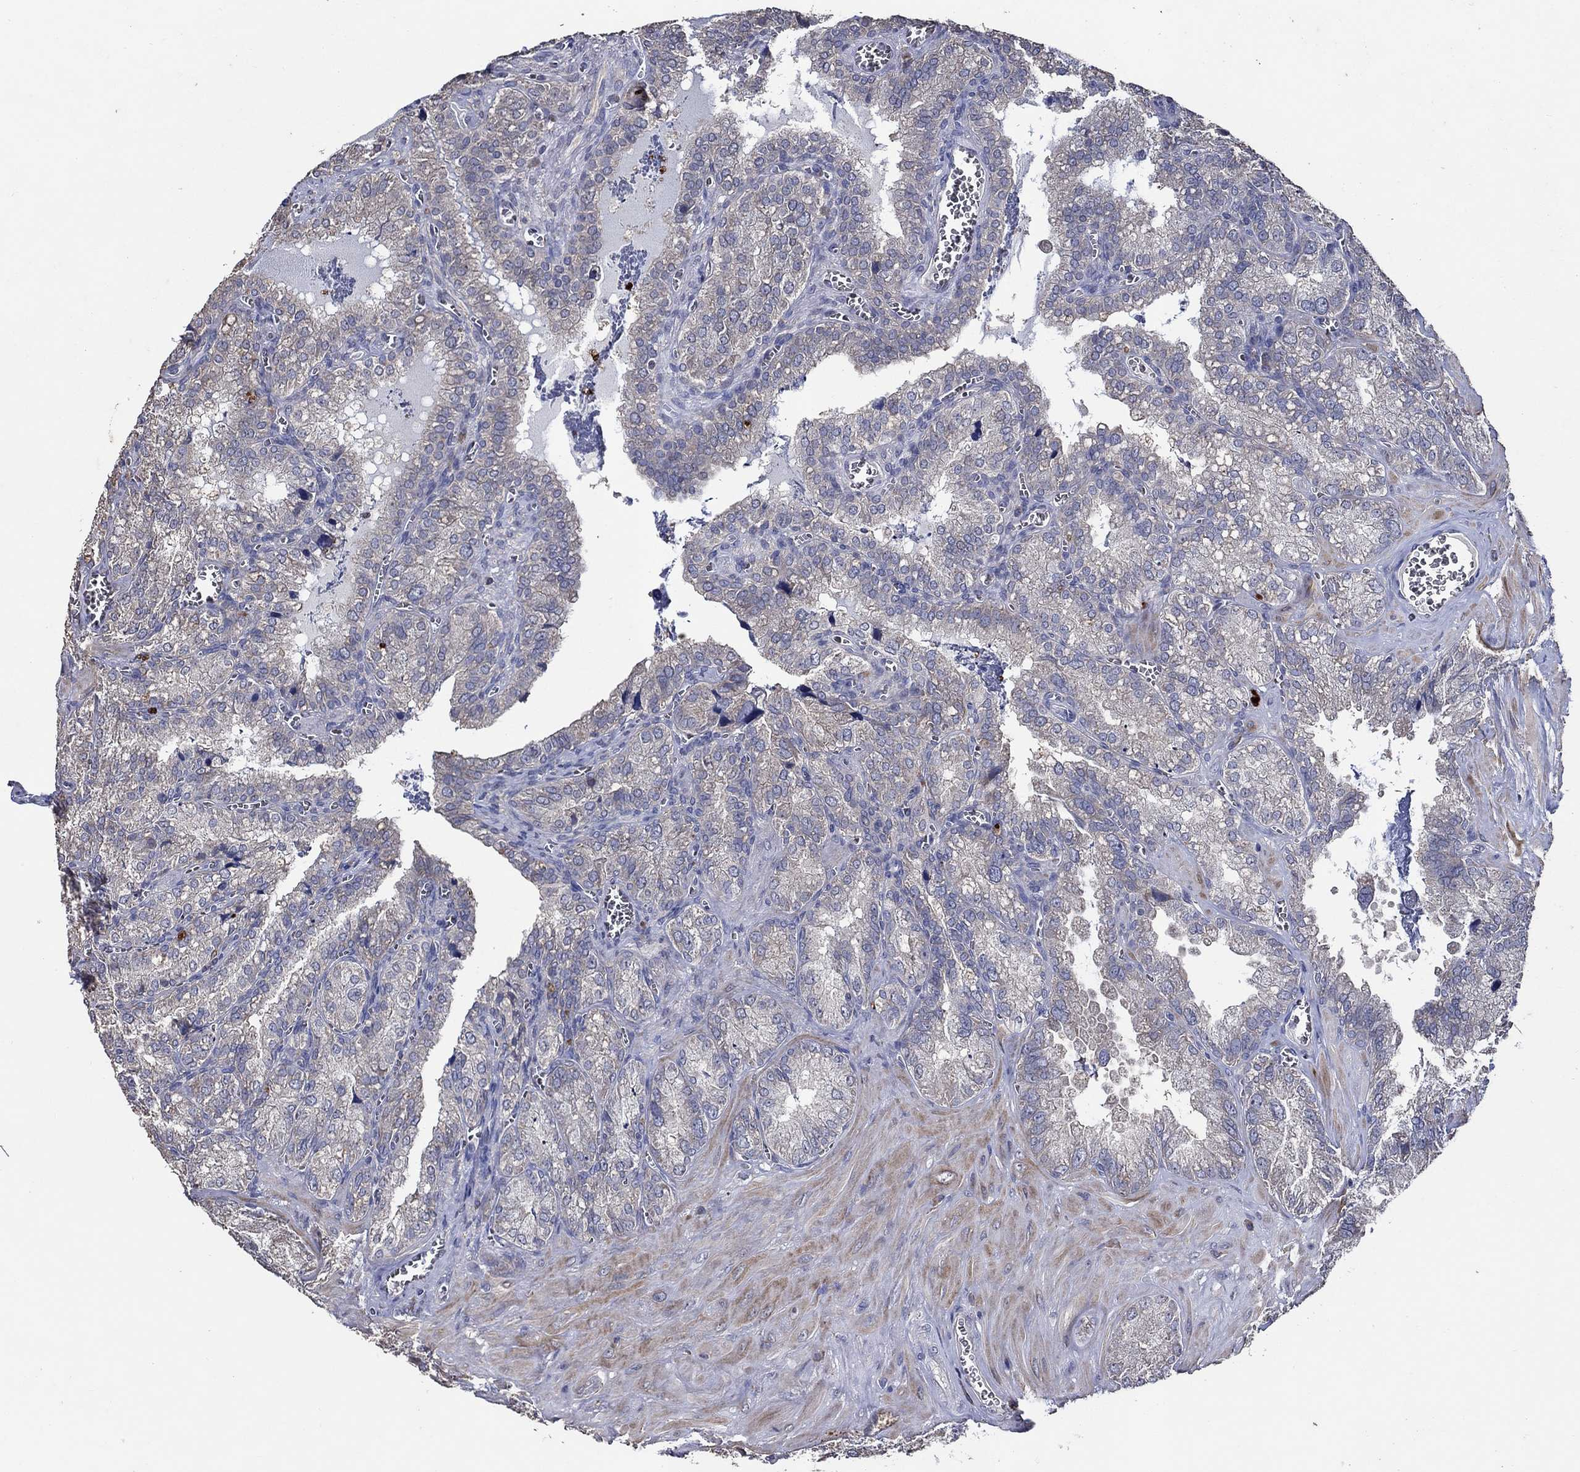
{"staining": {"intensity": "negative", "quantity": "none", "location": "none"}, "tissue": "seminal vesicle", "cell_type": "Glandular cells", "image_type": "normal", "snomed": [{"axis": "morphology", "description": "Normal tissue, NOS"}, {"axis": "topography", "description": "Seminal veicle"}], "caption": "IHC of normal human seminal vesicle exhibits no positivity in glandular cells. (Stains: DAB (3,3'-diaminobenzidine) IHC with hematoxylin counter stain, Microscopy: brightfield microscopy at high magnification).", "gene": "HAP1", "patient": {"sex": "male", "age": 57}}